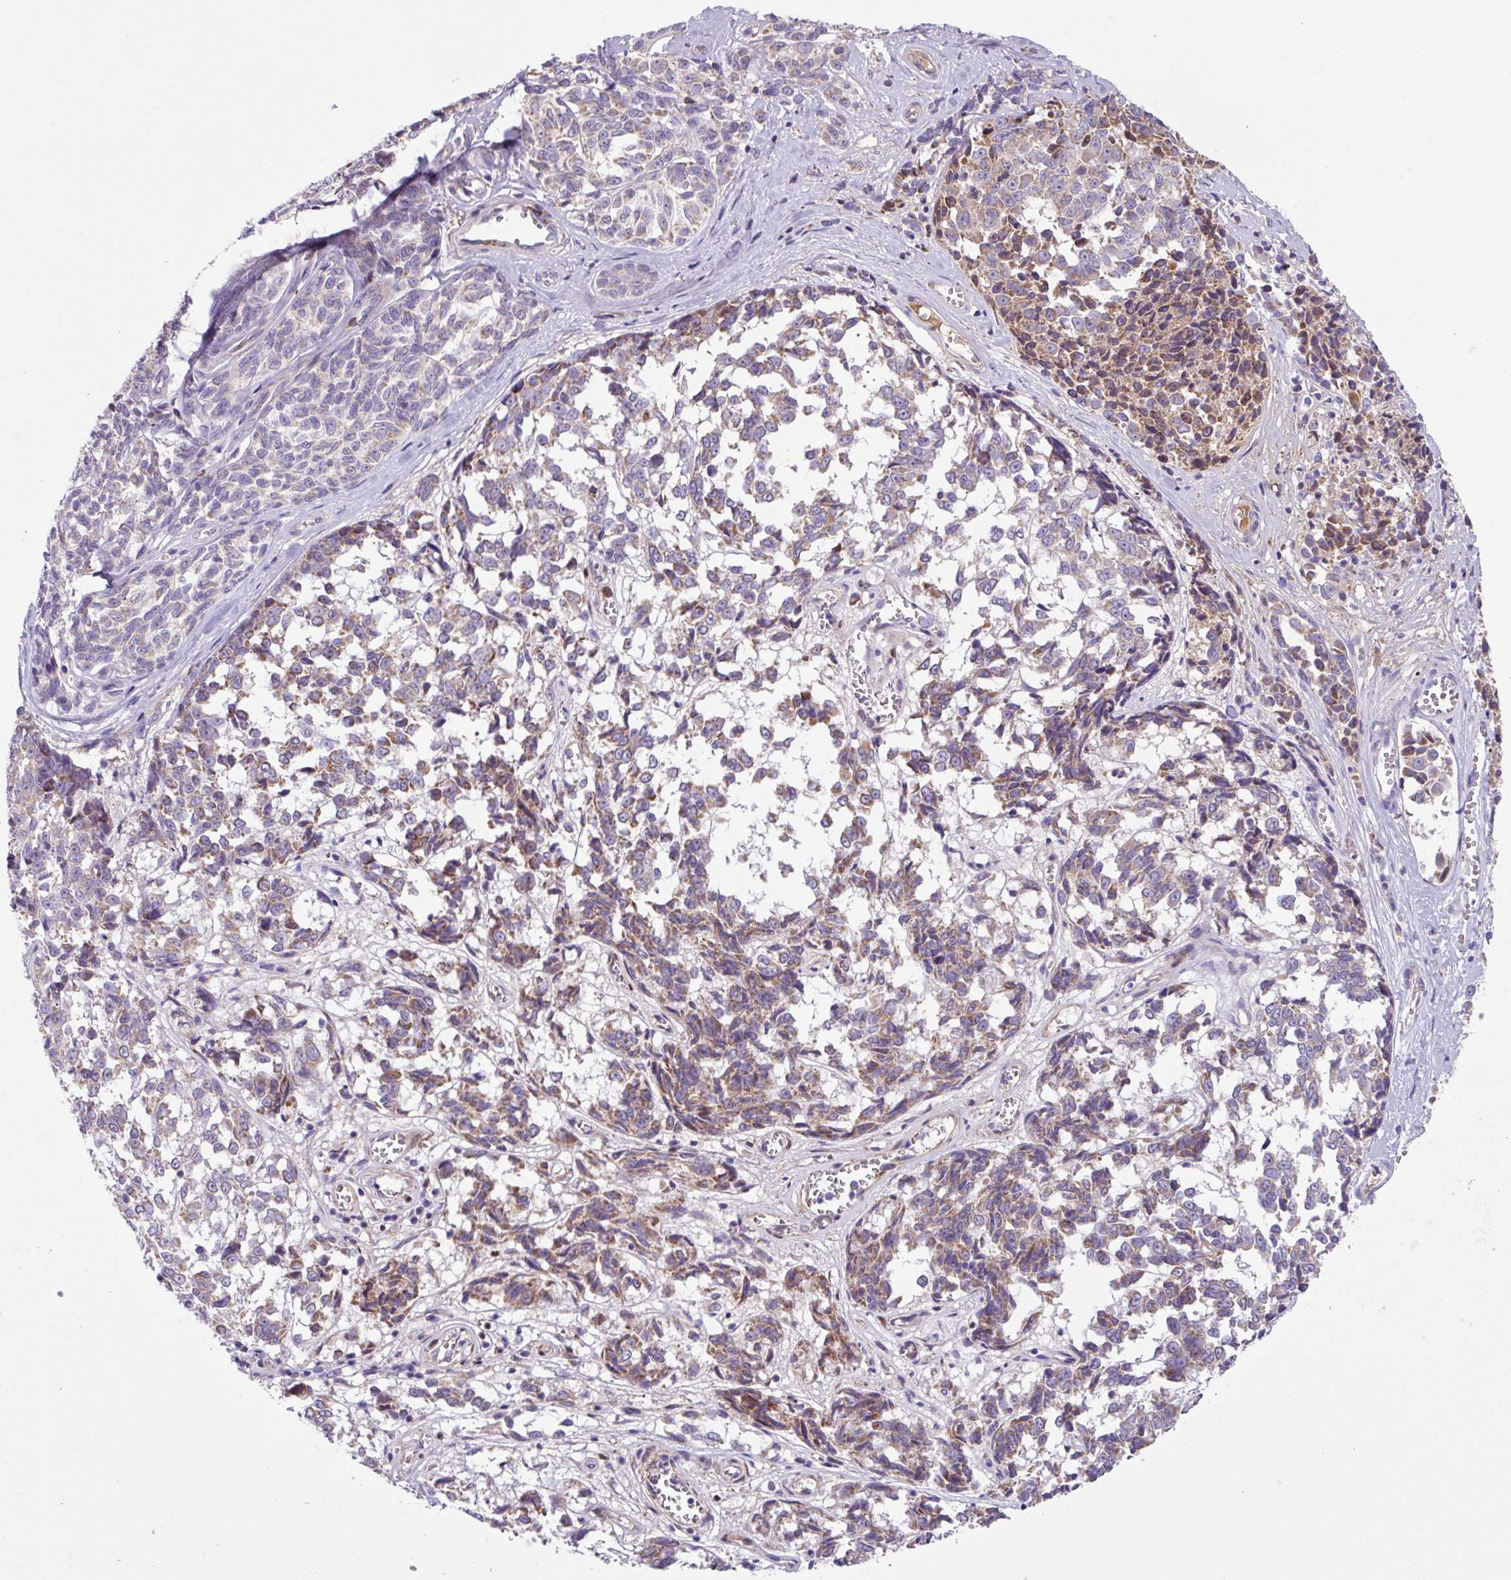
{"staining": {"intensity": "moderate", "quantity": "25%-75%", "location": "cytoplasmic/membranous"}, "tissue": "melanoma", "cell_type": "Tumor cells", "image_type": "cancer", "snomed": [{"axis": "morphology", "description": "Malignant melanoma, NOS"}, {"axis": "topography", "description": "Skin"}], "caption": "High-power microscopy captured an IHC histopathology image of malignant melanoma, revealing moderate cytoplasmic/membranous expression in about 25%-75% of tumor cells.", "gene": "IQCJ", "patient": {"sex": "female", "age": 64}}